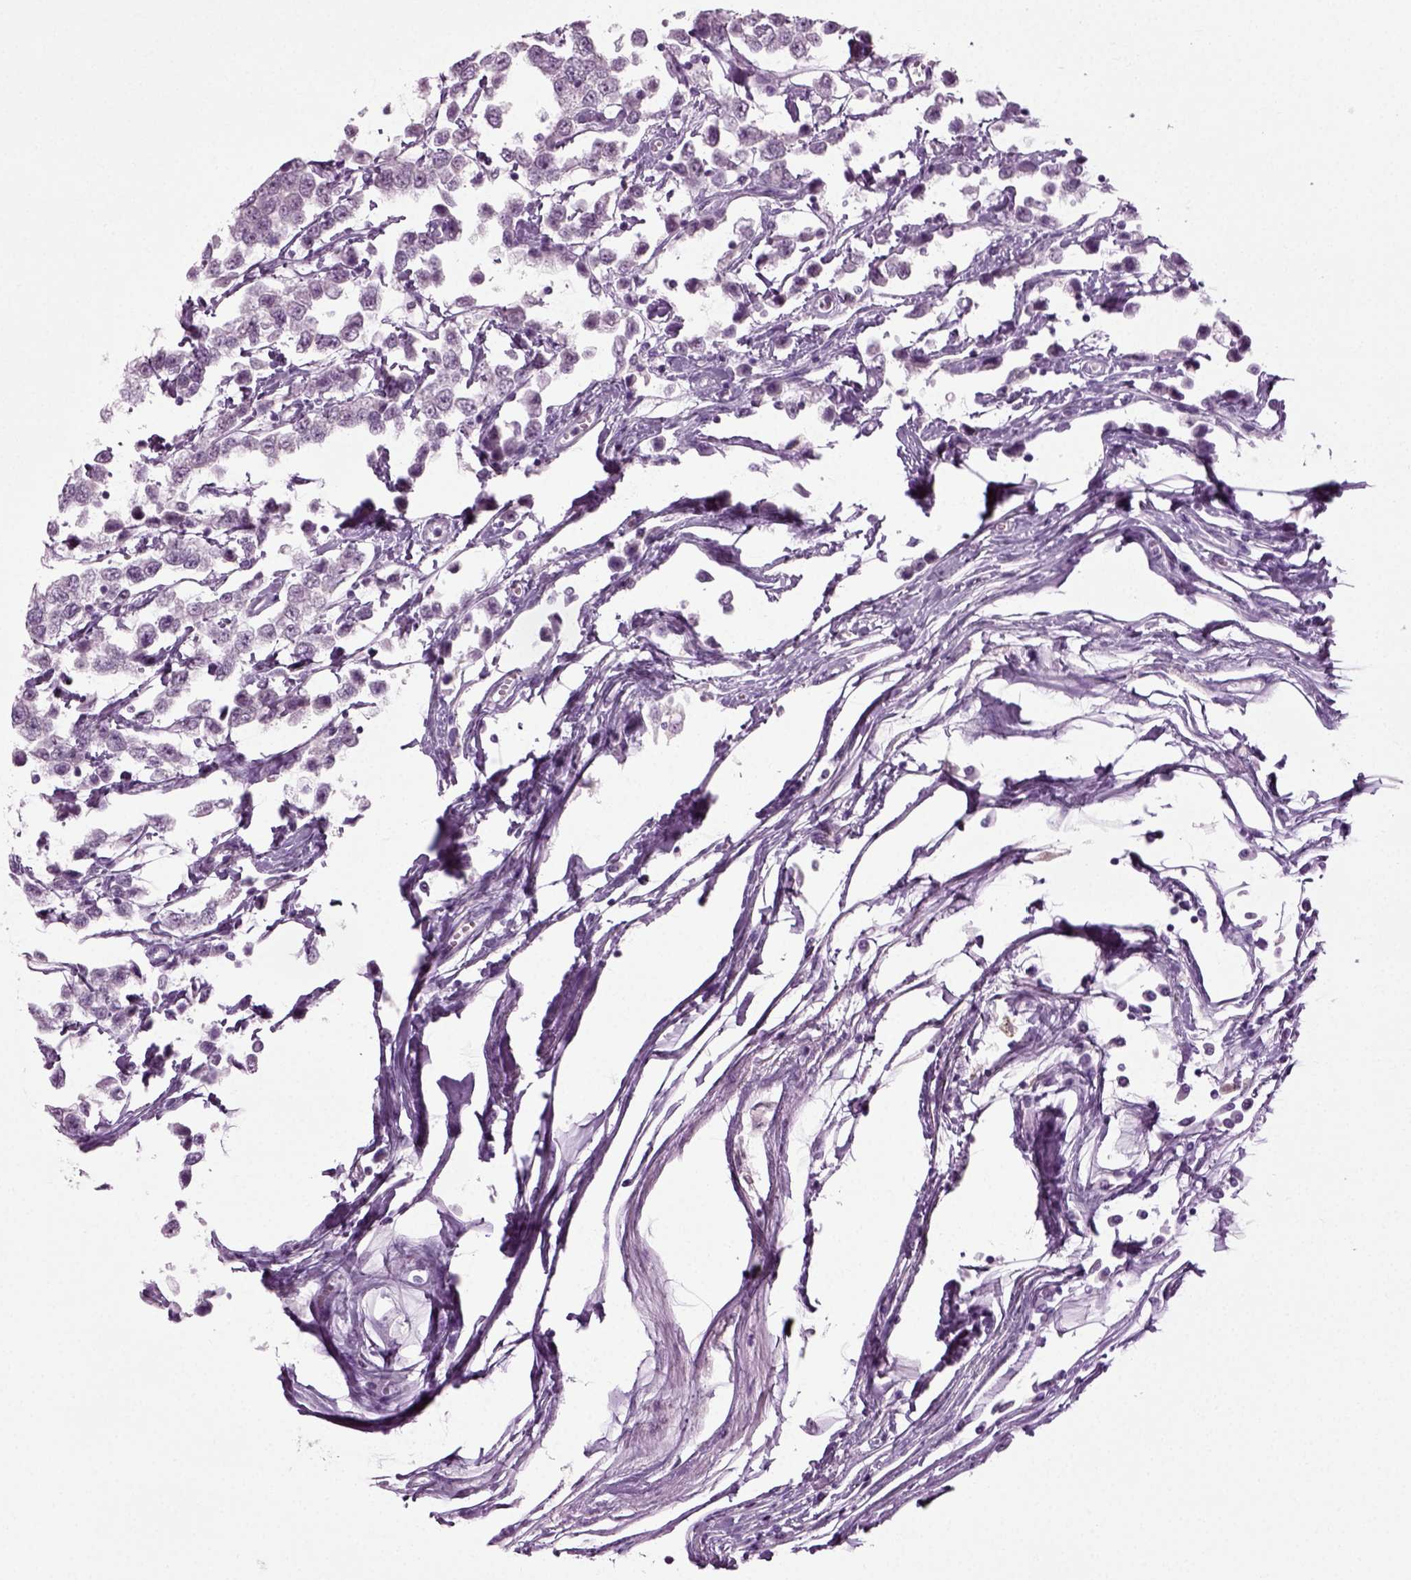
{"staining": {"intensity": "negative", "quantity": "none", "location": "none"}, "tissue": "testis cancer", "cell_type": "Tumor cells", "image_type": "cancer", "snomed": [{"axis": "morphology", "description": "Seminoma, NOS"}, {"axis": "topography", "description": "Testis"}], "caption": "Tumor cells are negative for brown protein staining in seminoma (testis). (Brightfield microscopy of DAB immunohistochemistry at high magnification).", "gene": "ZC2HC1C", "patient": {"sex": "male", "age": 34}}